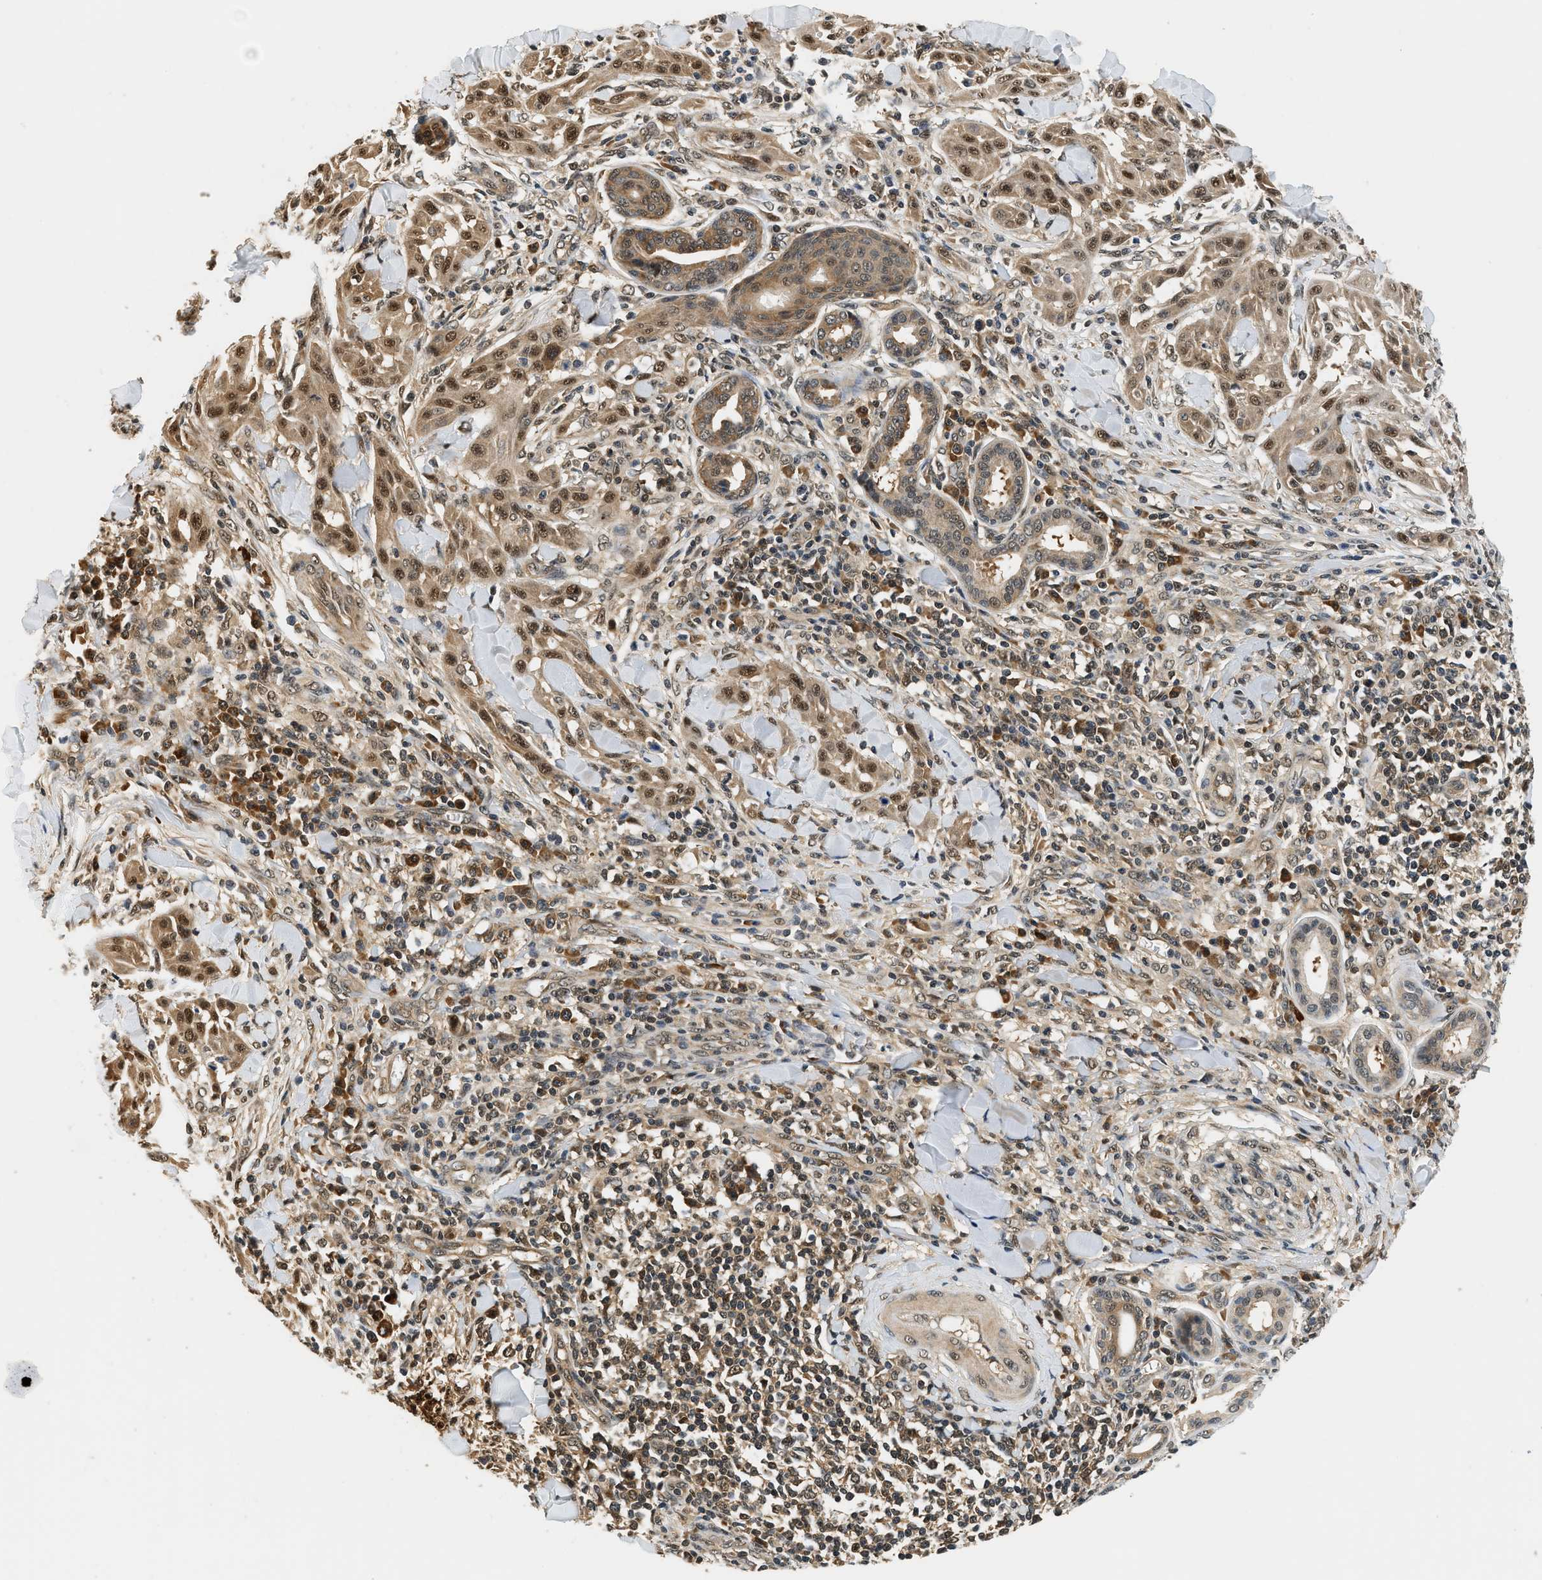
{"staining": {"intensity": "strong", "quantity": ">75%", "location": "cytoplasmic/membranous,nuclear"}, "tissue": "skin cancer", "cell_type": "Tumor cells", "image_type": "cancer", "snomed": [{"axis": "morphology", "description": "Squamous cell carcinoma, NOS"}, {"axis": "topography", "description": "Skin"}], "caption": "IHC image of human skin cancer (squamous cell carcinoma) stained for a protein (brown), which demonstrates high levels of strong cytoplasmic/membranous and nuclear positivity in about >75% of tumor cells.", "gene": "PSMD3", "patient": {"sex": "male", "age": 24}}